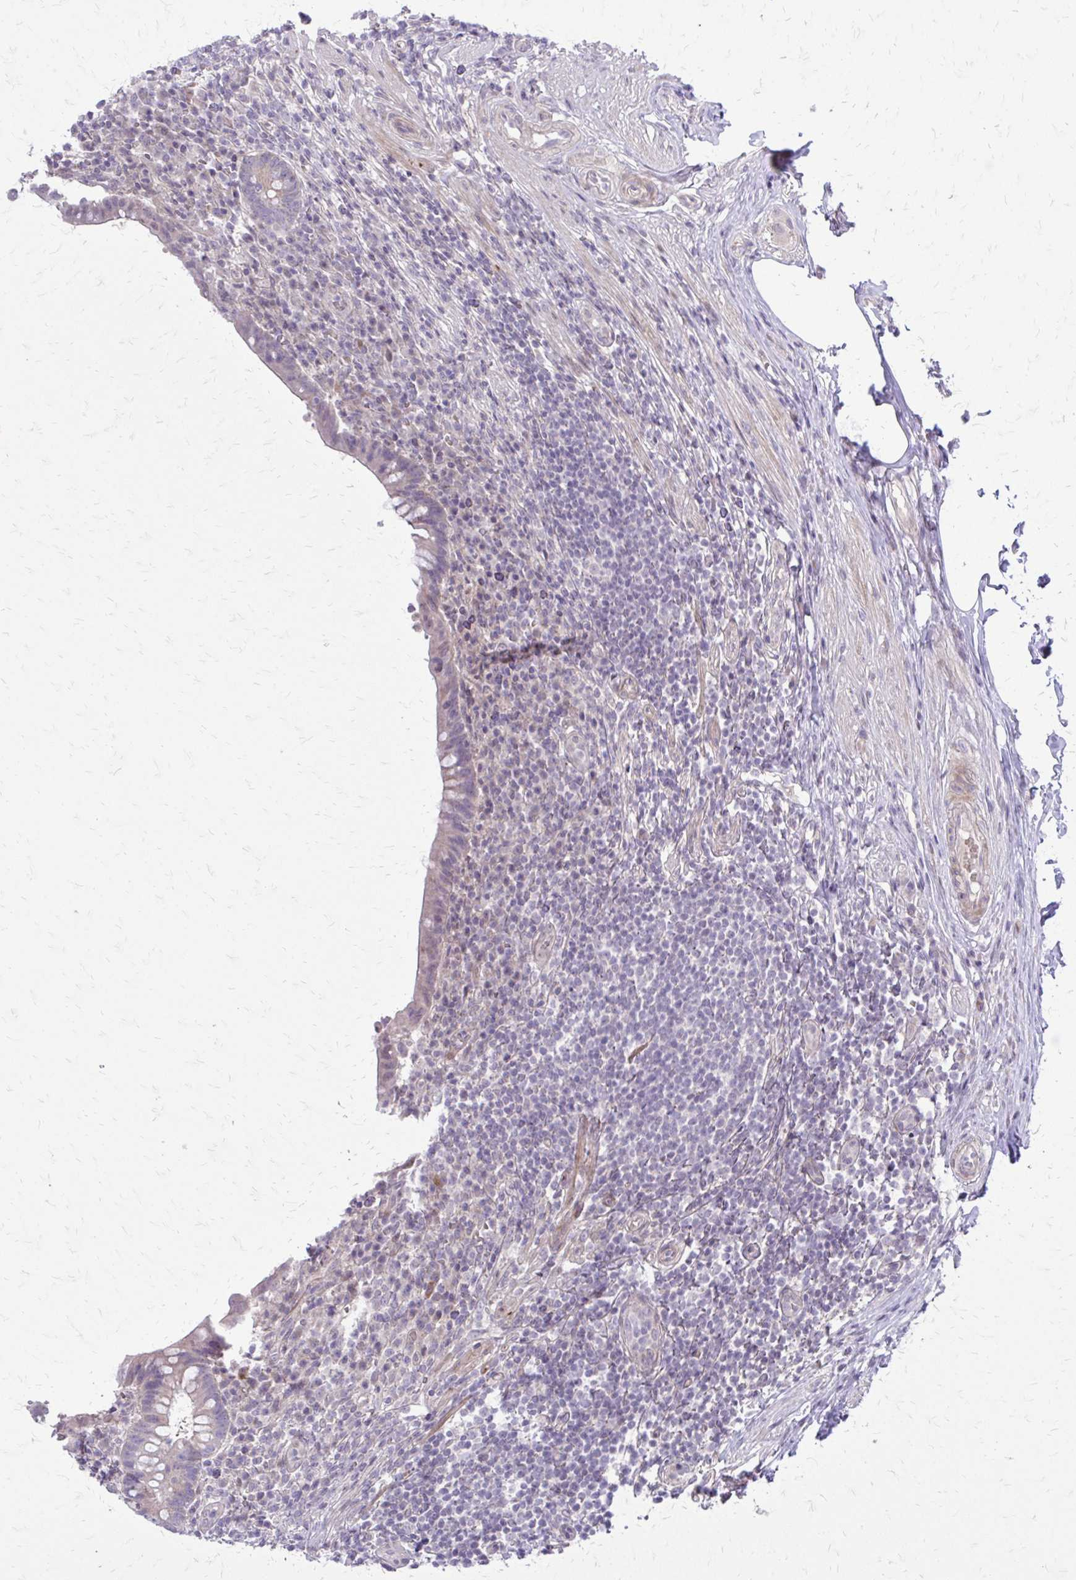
{"staining": {"intensity": "weak", "quantity": "25%-75%", "location": "cytoplasmic/membranous"}, "tissue": "appendix", "cell_type": "Glandular cells", "image_type": "normal", "snomed": [{"axis": "morphology", "description": "Normal tissue, NOS"}, {"axis": "topography", "description": "Appendix"}], "caption": "This micrograph reveals normal appendix stained with immunohistochemistry to label a protein in brown. The cytoplasmic/membranous of glandular cells show weak positivity for the protein. Nuclei are counter-stained blue.", "gene": "PPDPFL", "patient": {"sex": "female", "age": 56}}